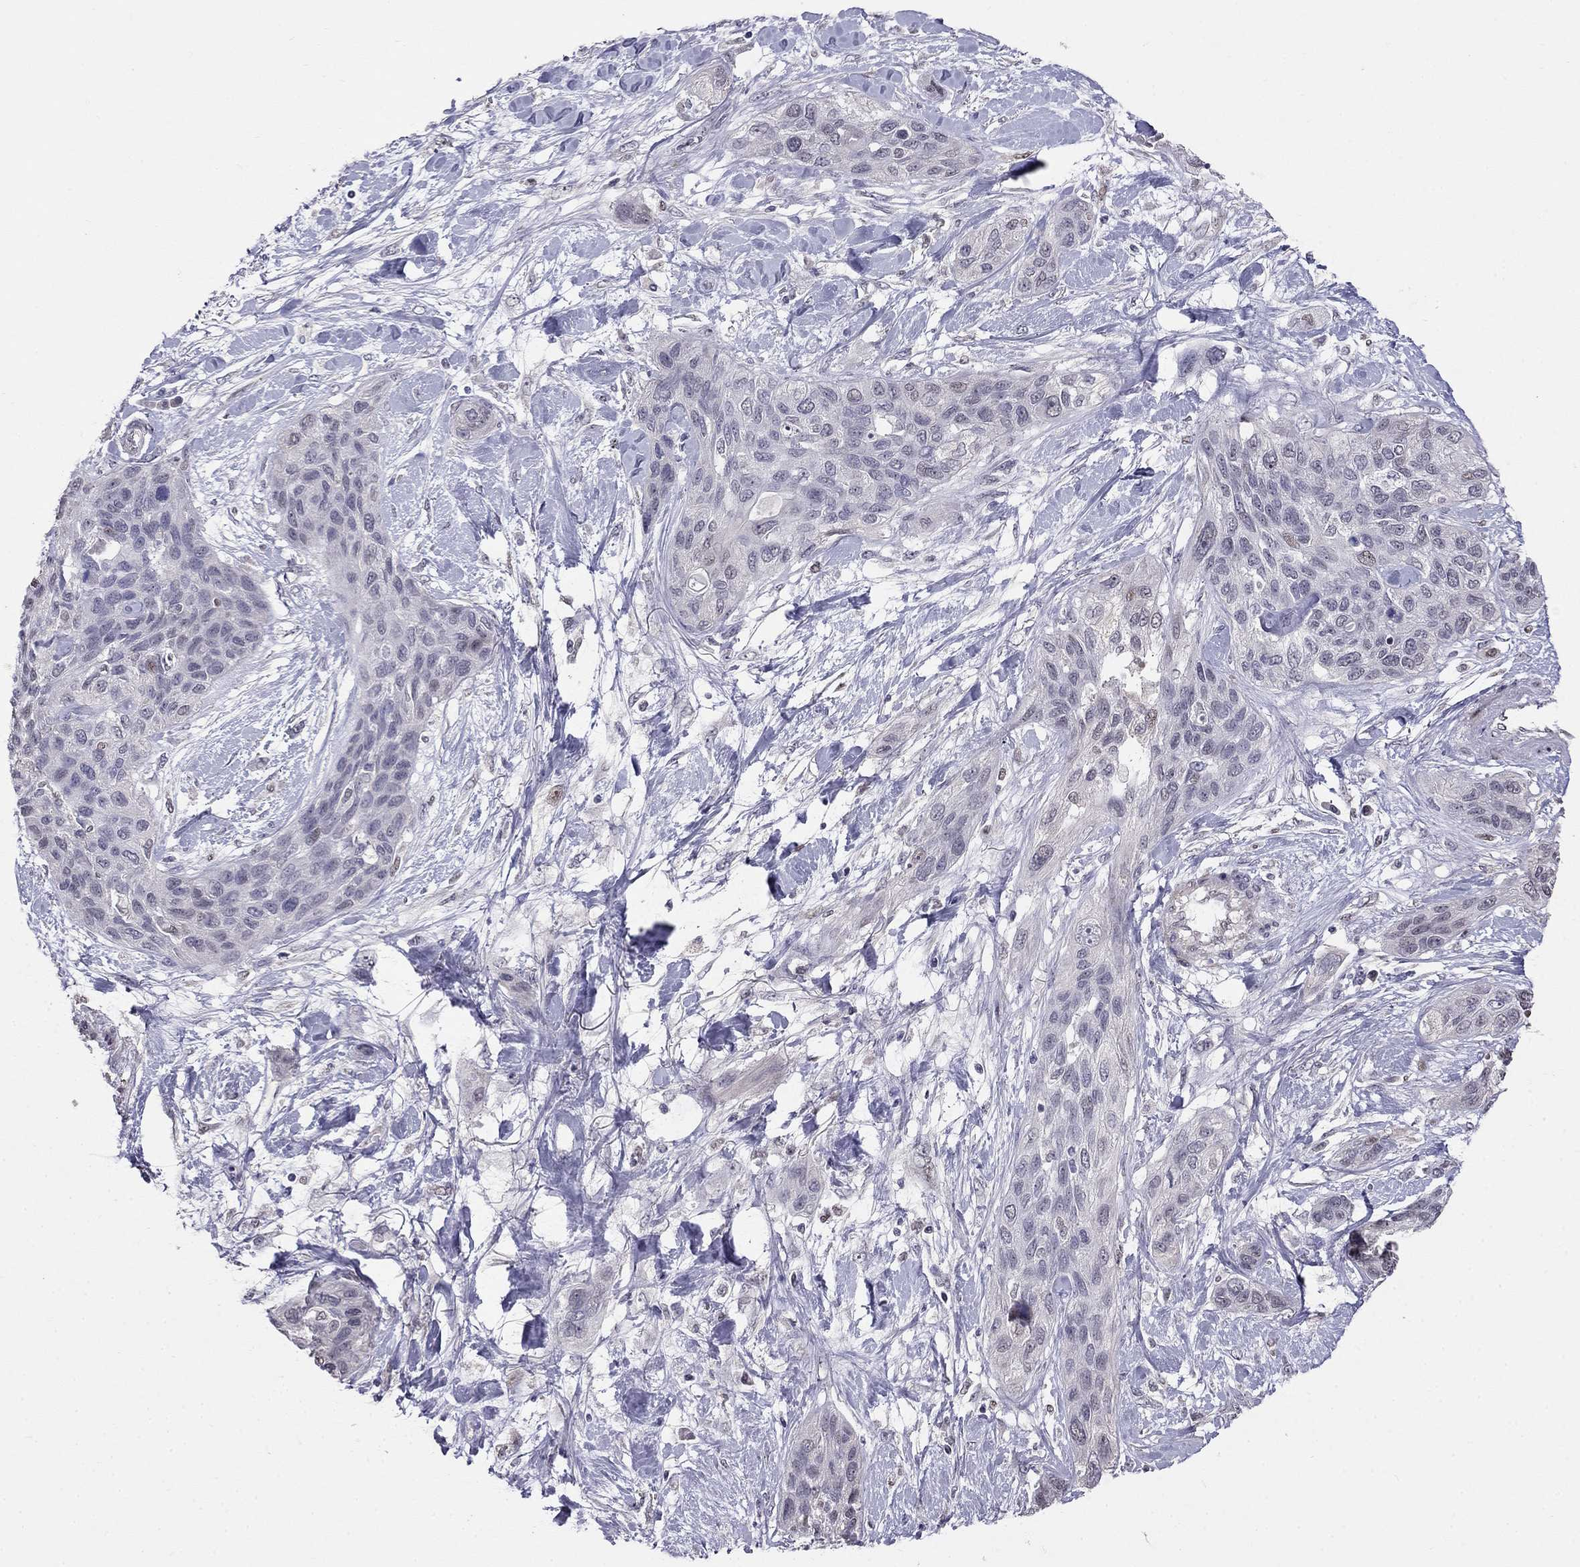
{"staining": {"intensity": "negative", "quantity": "none", "location": "none"}, "tissue": "lung cancer", "cell_type": "Tumor cells", "image_type": "cancer", "snomed": [{"axis": "morphology", "description": "Squamous cell carcinoma, NOS"}, {"axis": "topography", "description": "Lung"}], "caption": "Immunohistochemical staining of human squamous cell carcinoma (lung) displays no significant staining in tumor cells.", "gene": "LRRC39", "patient": {"sex": "female", "age": 70}}